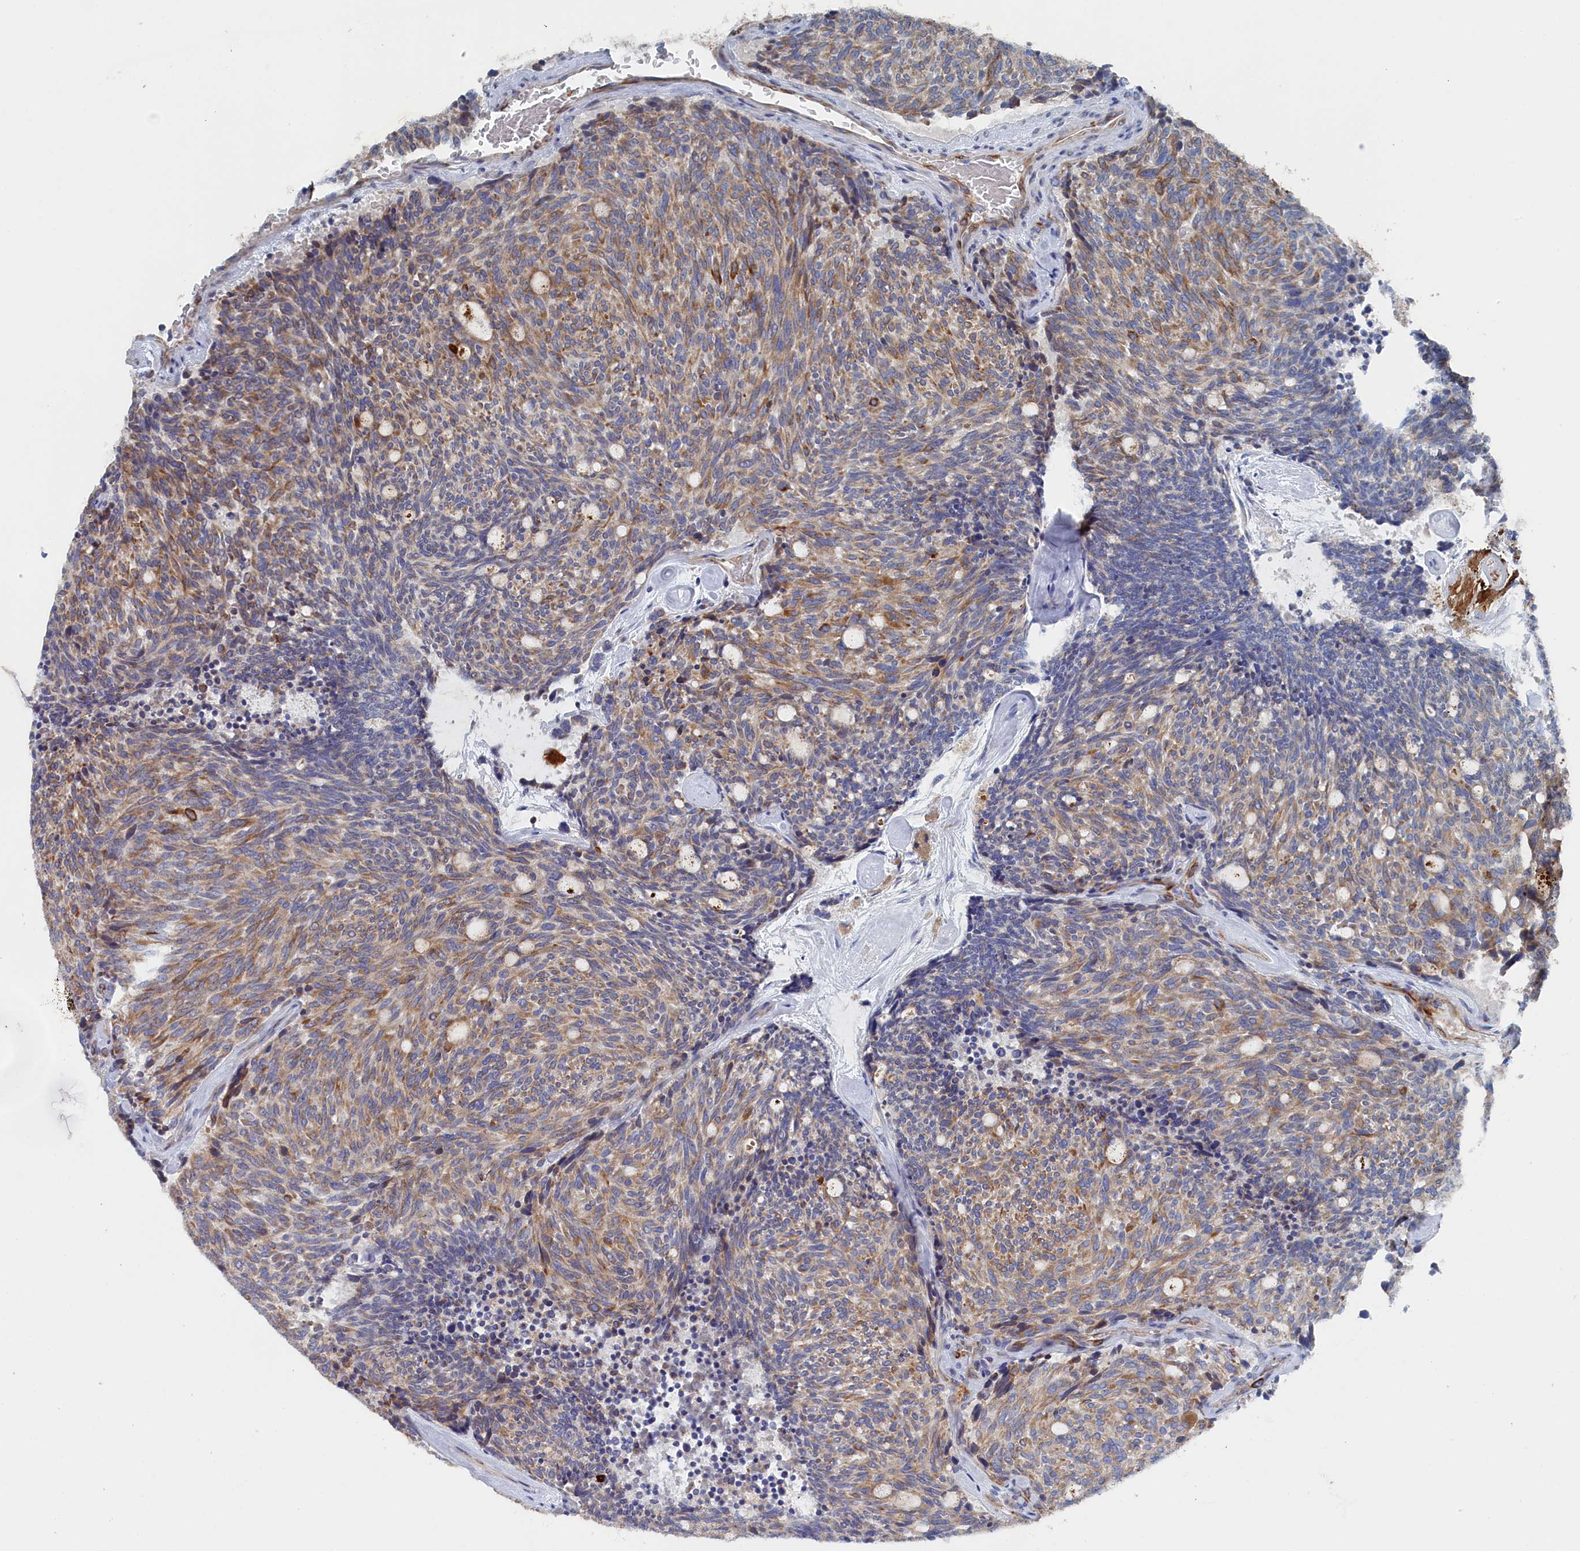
{"staining": {"intensity": "moderate", "quantity": "25%-75%", "location": "cytoplasmic/membranous"}, "tissue": "carcinoid", "cell_type": "Tumor cells", "image_type": "cancer", "snomed": [{"axis": "morphology", "description": "Carcinoid, malignant, NOS"}, {"axis": "topography", "description": "Pancreas"}], "caption": "Human carcinoid stained with a brown dye shows moderate cytoplasmic/membranous positive staining in approximately 25%-75% of tumor cells.", "gene": "COG7", "patient": {"sex": "female", "age": 54}}